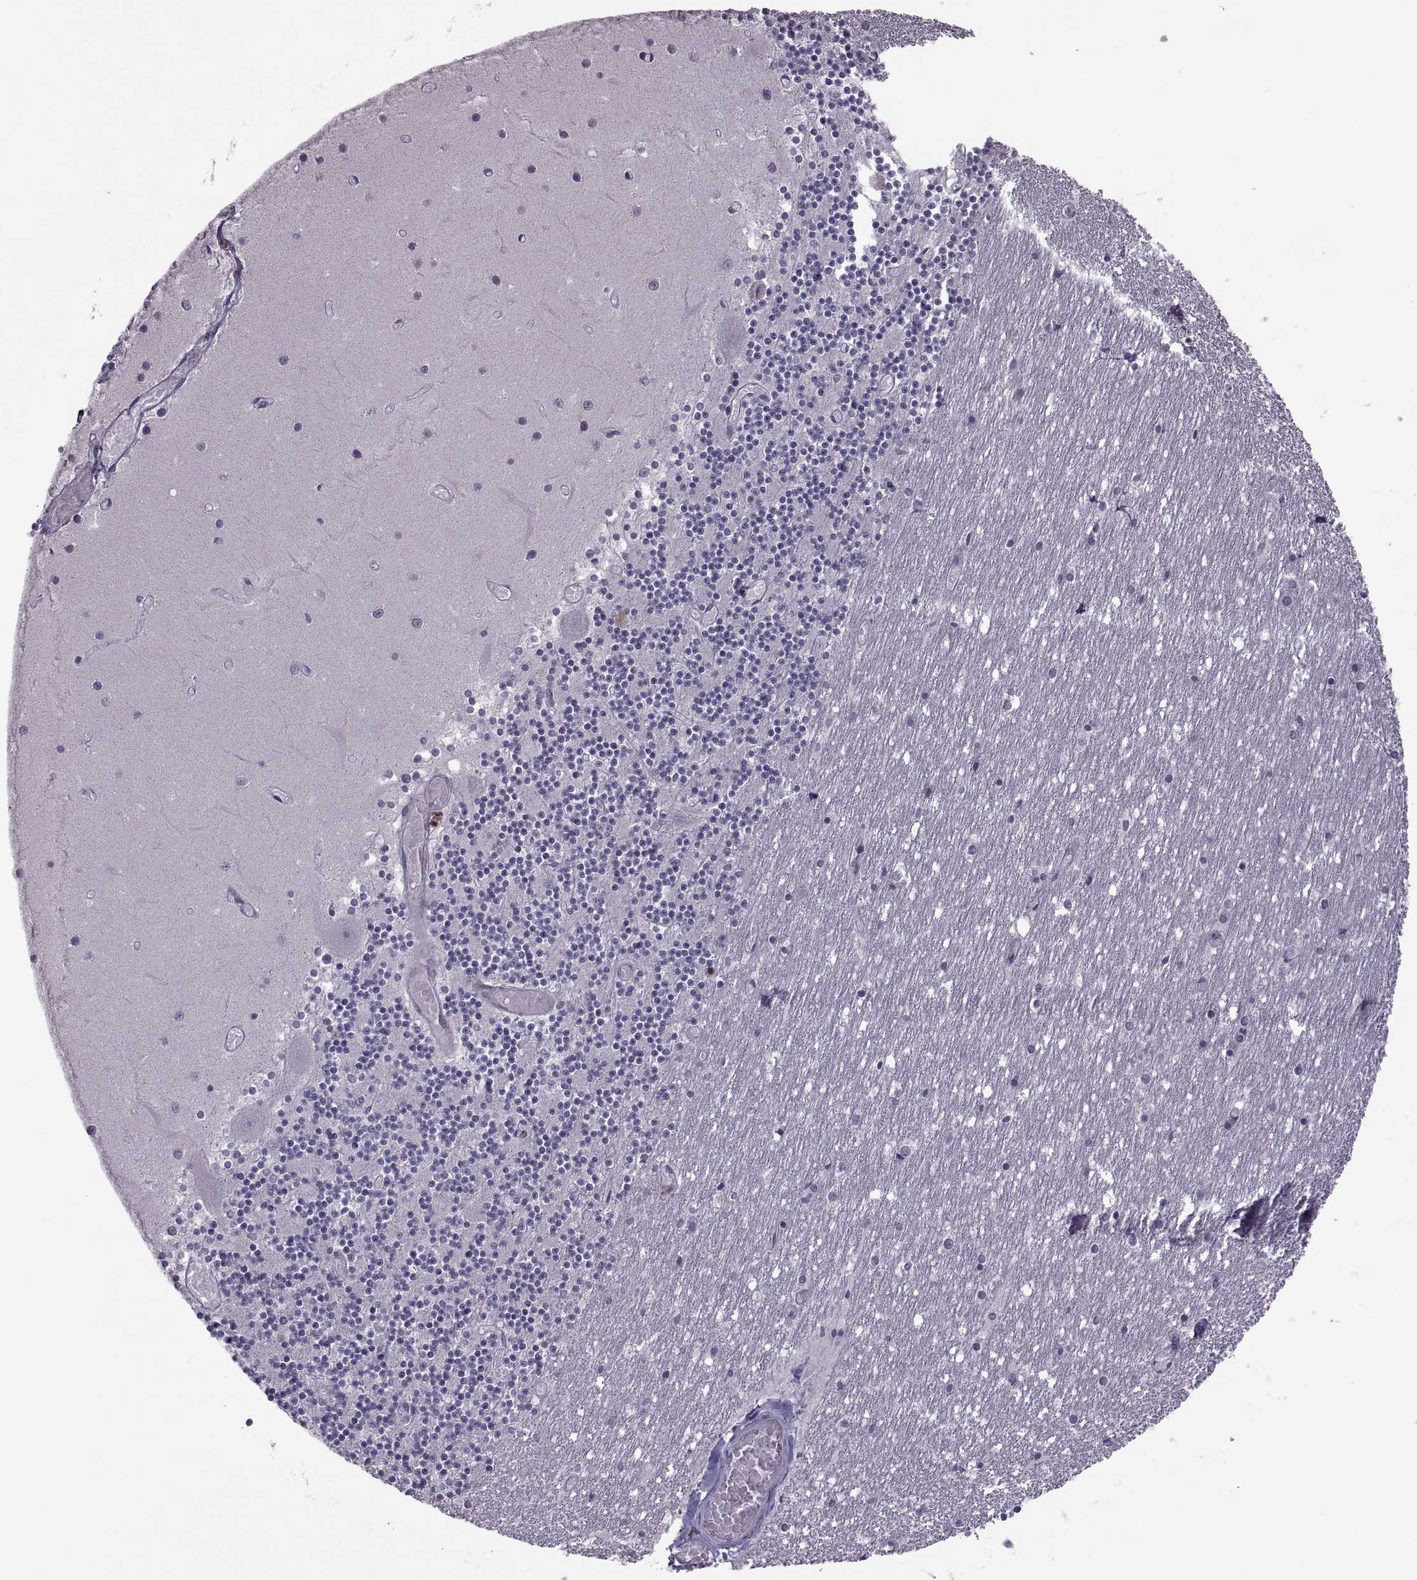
{"staining": {"intensity": "negative", "quantity": "none", "location": "none"}, "tissue": "cerebellum", "cell_type": "Cells in granular layer", "image_type": "normal", "snomed": [{"axis": "morphology", "description": "Normal tissue, NOS"}, {"axis": "topography", "description": "Cerebellum"}], "caption": "Cerebellum stained for a protein using IHC displays no staining cells in granular layer.", "gene": "PABPC1", "patient": {"sex": "female", "age": 28}}